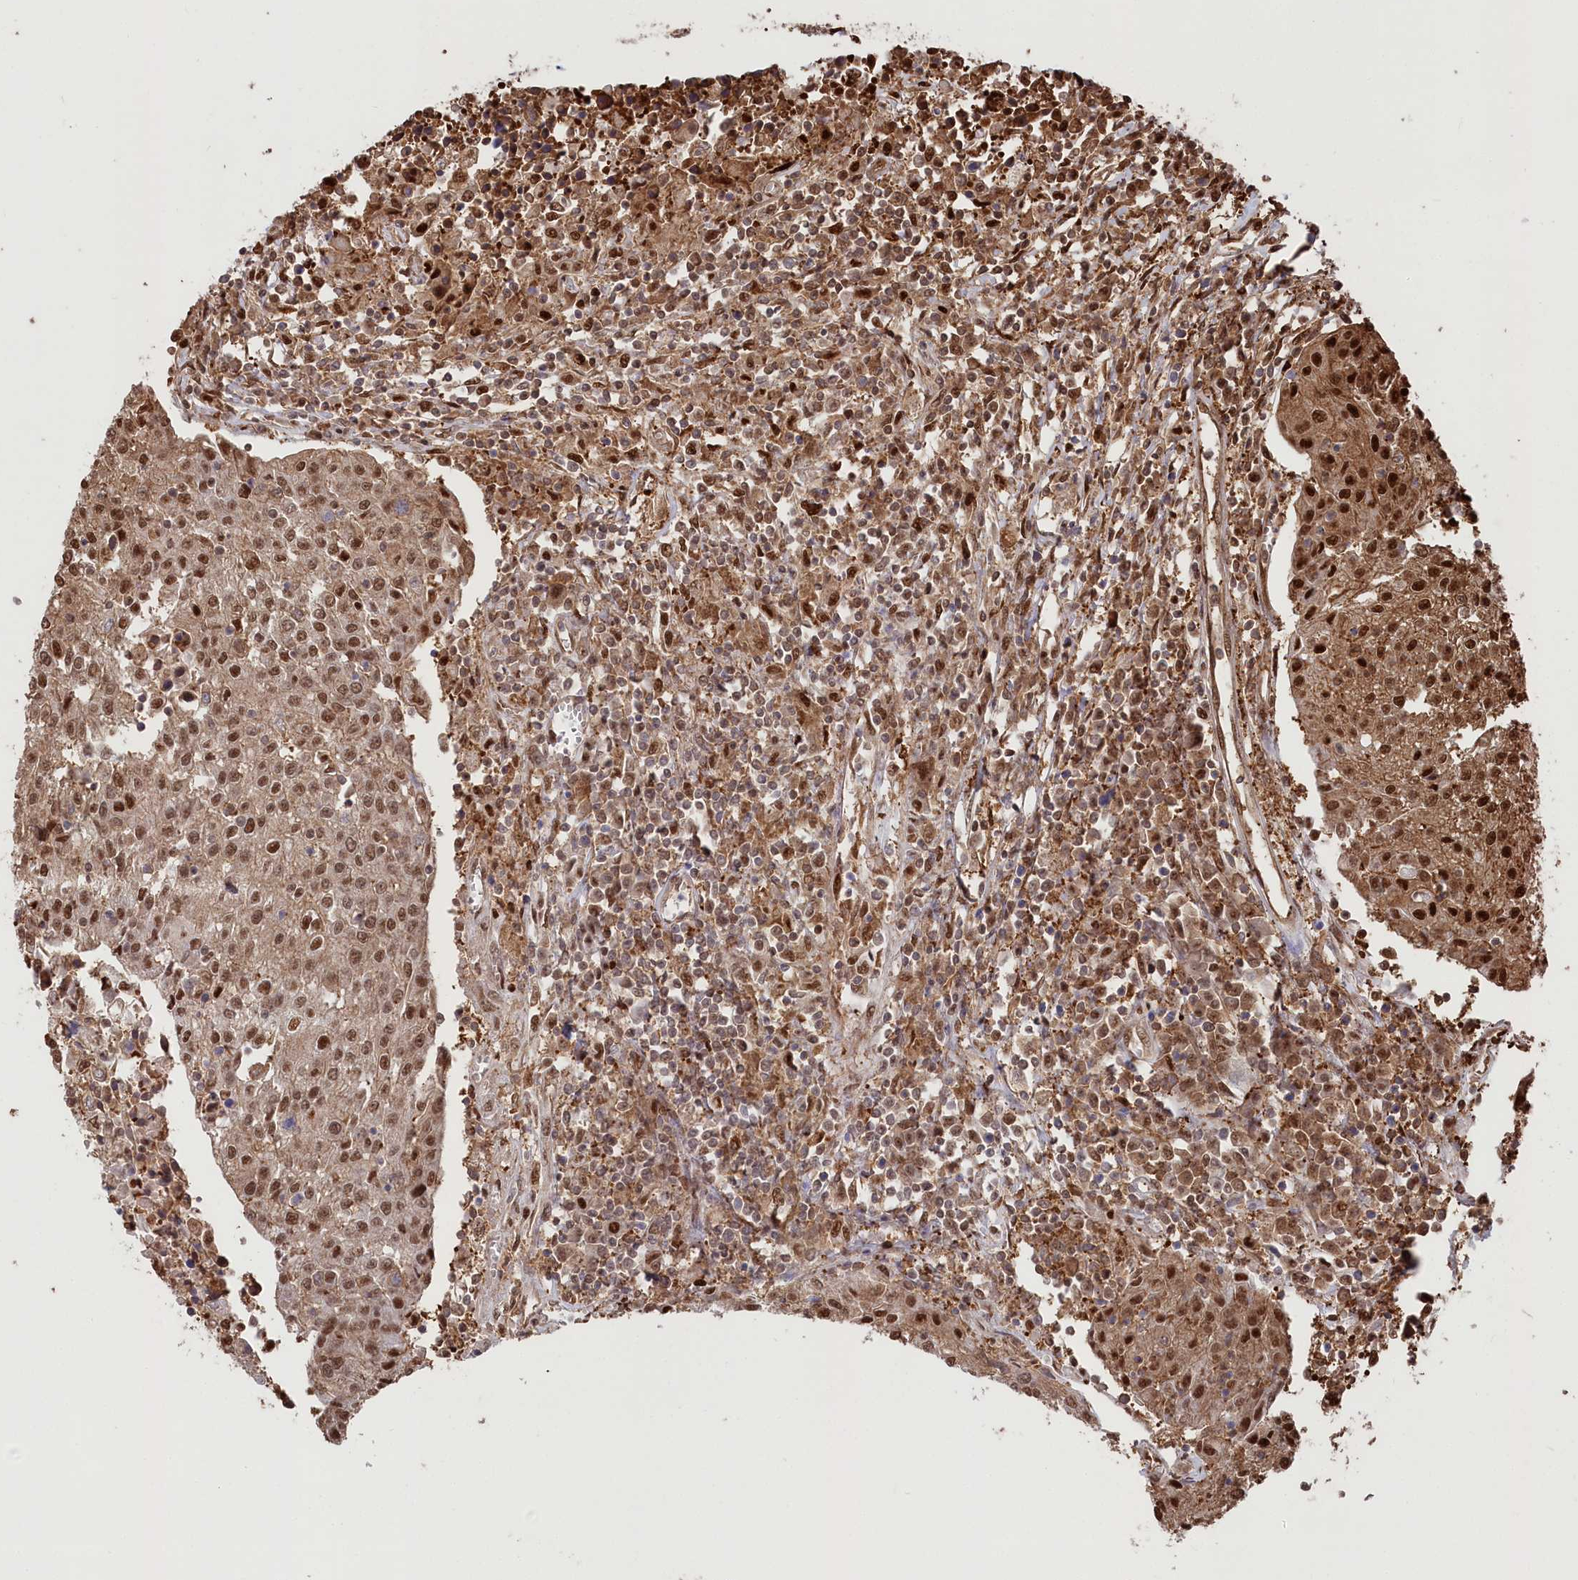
{"staining": {"intensity": "strong", "quantity": ">75%", "location": "cytoplasmic/membranous,nuclear"}, "tissue": "urothelial cancer", "cell_type": "Tumor cells", "image_type": "cancer", "snomed": [{"axis": "morphology", "description": "Urothelial carcinoma, High grade"}, {"axis": "topography", "description": "Urinary bladder"}], "caption": "Immunohistochemistry (DAB) staining of human urothelial carcinoma (high-grade) reveals strong cytoplasmic/membranous and nuclear protein positivity in about >75% of tumor cells.", "gene": "PSMA1", "patient": {"sex": "female", "age": 85}}